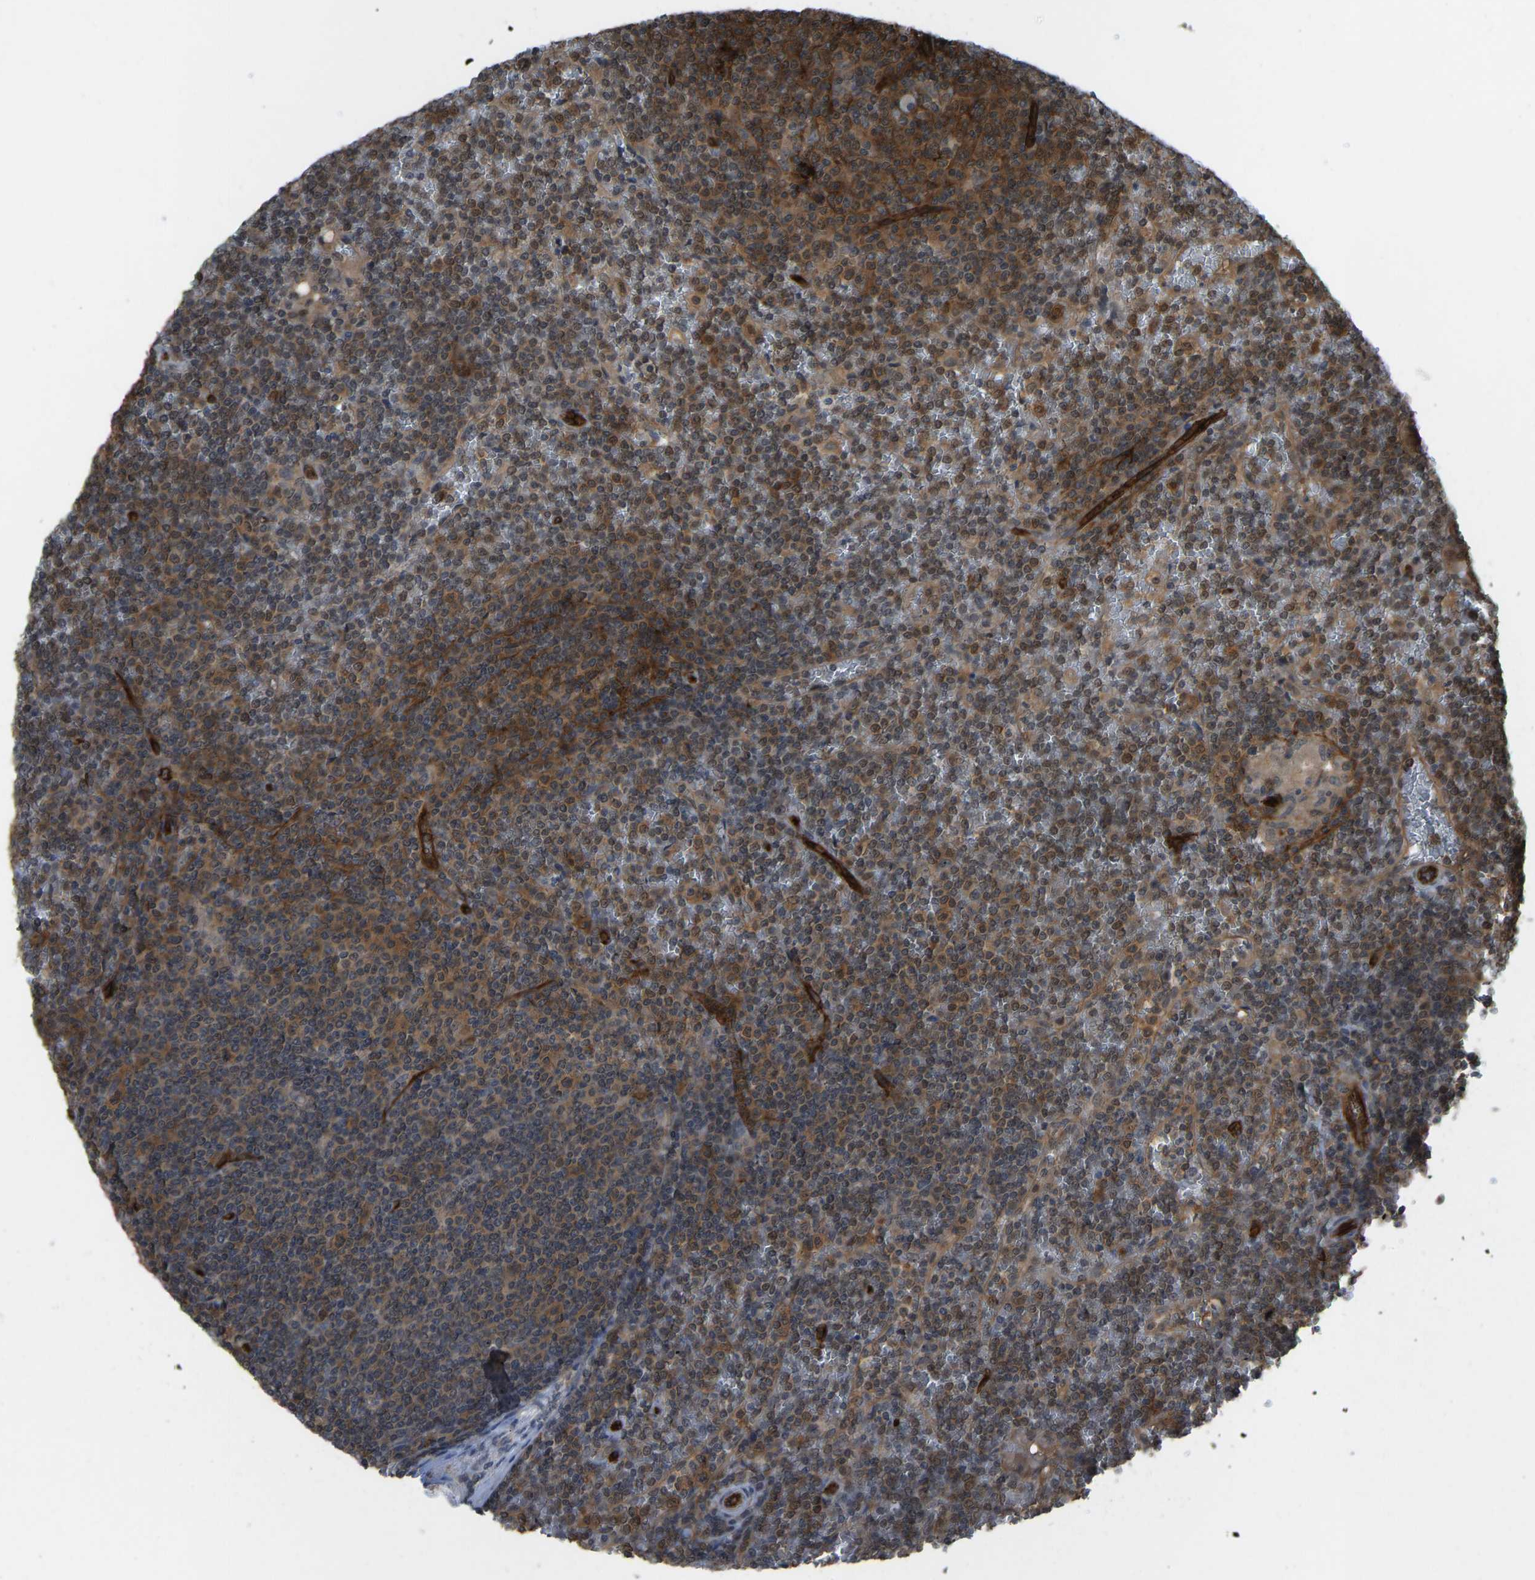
{"staining": {"intensity": "moderate", "quantity": ">75%", "location": "cytoplasmic/membranous,nuclear"}, "tissue": "lymphoma", "cell_type": "Tumor cells", "image_type": "cancer", "snomed": [{"axis": "morphology", "description": "Malignant lymphoma, non-Hodgkin's type, Low grade"}, {"axis": "topography", "description": "Spleen"}], "caption": "Immunohistochemistry (DAB (3,3'-diaminobenzidine)) staining of malignant lymphoma, non-Hodgkin's type (low-grade) shows moderate cytoplasmic/membranous and nuclear protein staining in approximately >75% of tumor cells. The staining was performed using DAB (3,3'-diaminobenzidine), with brown indicating positive protein expression. Nuclei are stained blue with hematoxylin.", "gene": "CCT8", "patient": {"sex": "female", "age": 19}}